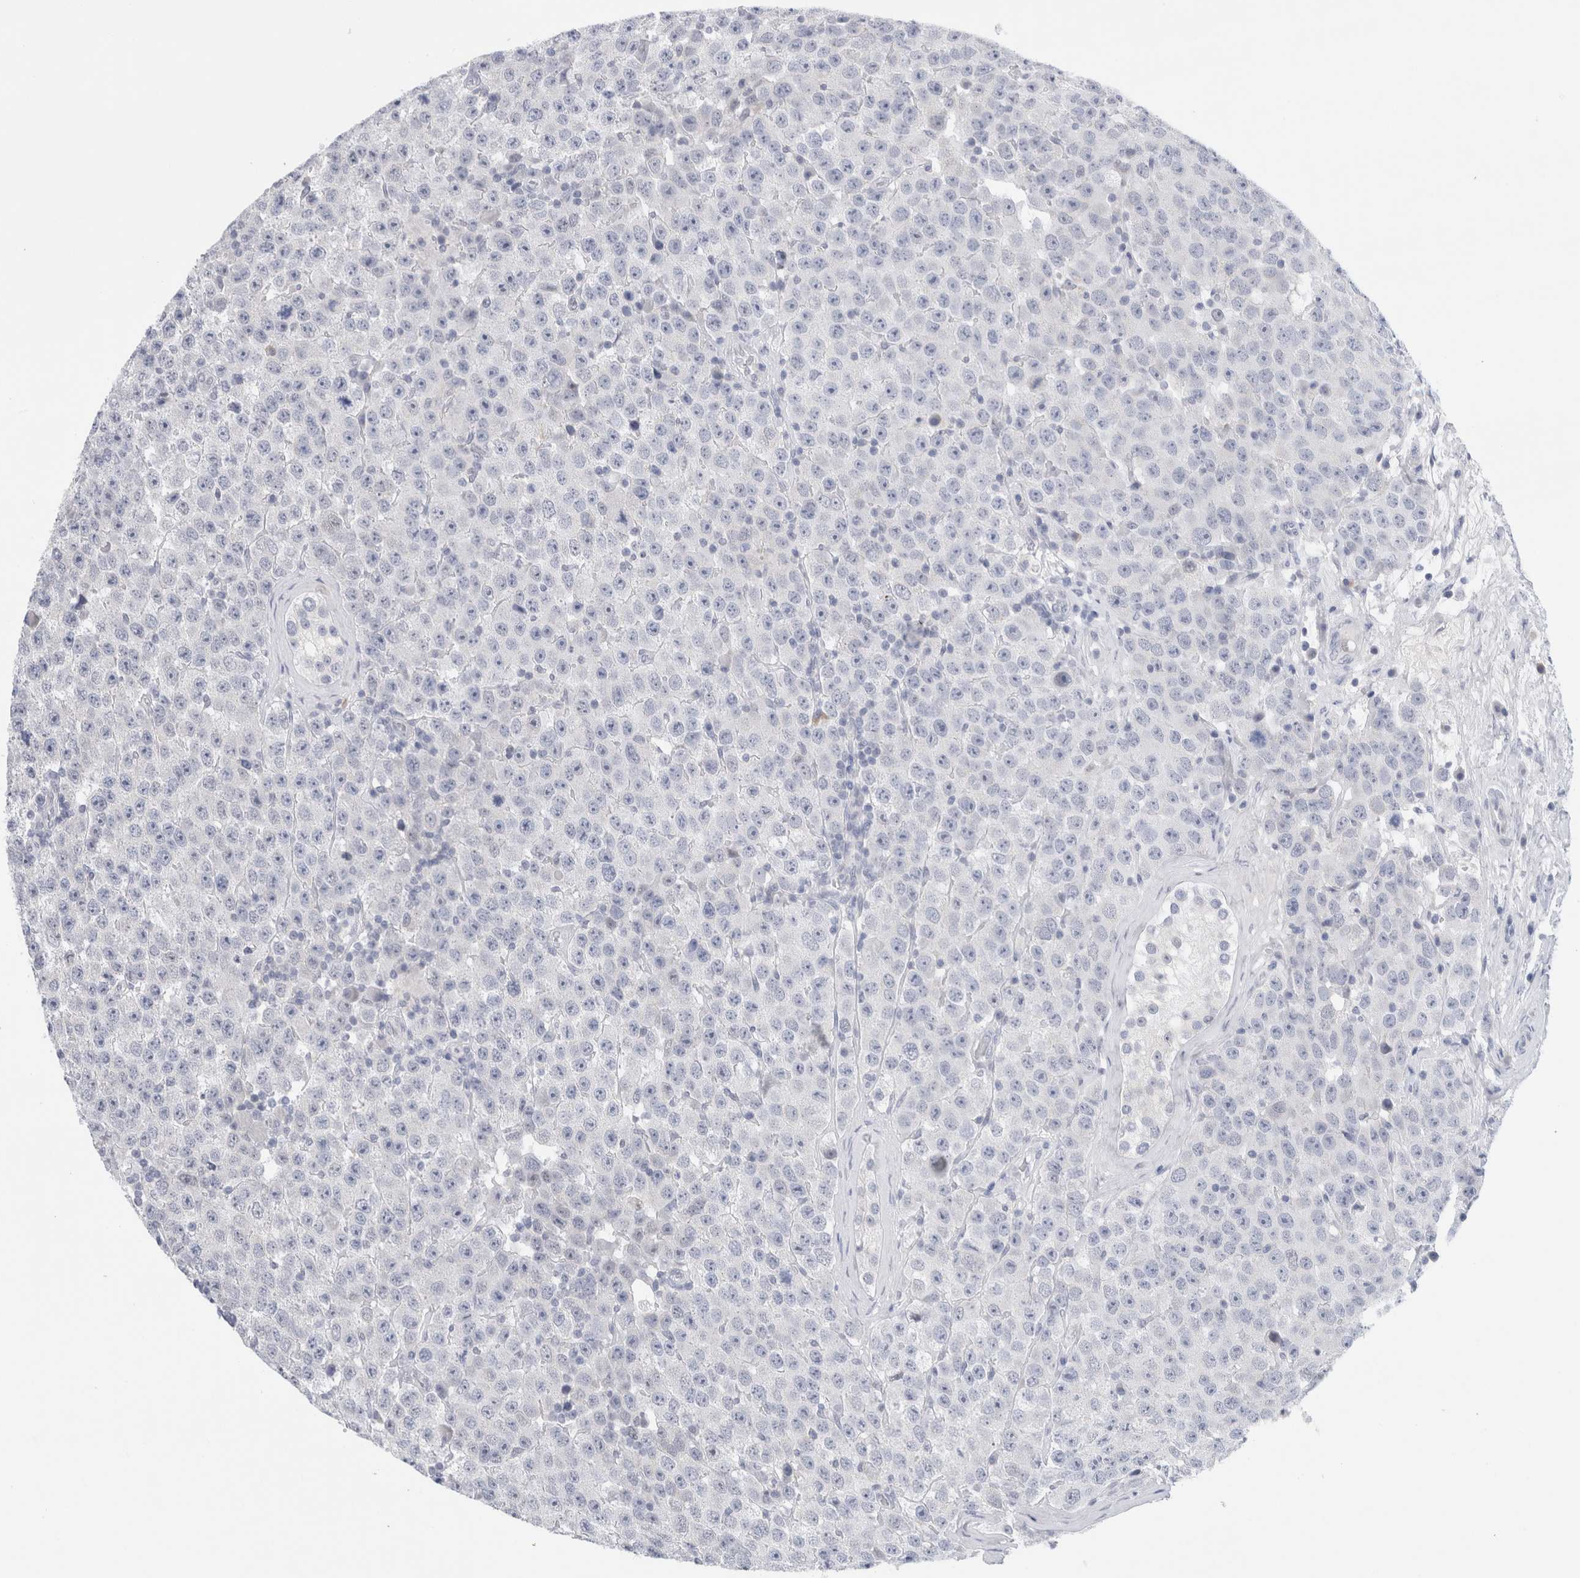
{"staining": {"intensity": "negative", "quantity": "none", "location": "none"}, "tissue": "testis cancer", "cell_type": "Tumor cells", "image_type": "cancer", "snomed": [{"axis": "morphology", "description": "Seminoma, NOS"}, {"axis": "morphology", "description": "Carcinoma, Embryonal, NOS"}, {"axis": "topography", "description": "Testis"}], "caption": "Tumor cells show no significant protein staining in seminoma (testis).", "gene": "SLC22A12", "patient": {"sex": "male", "age": 28}}